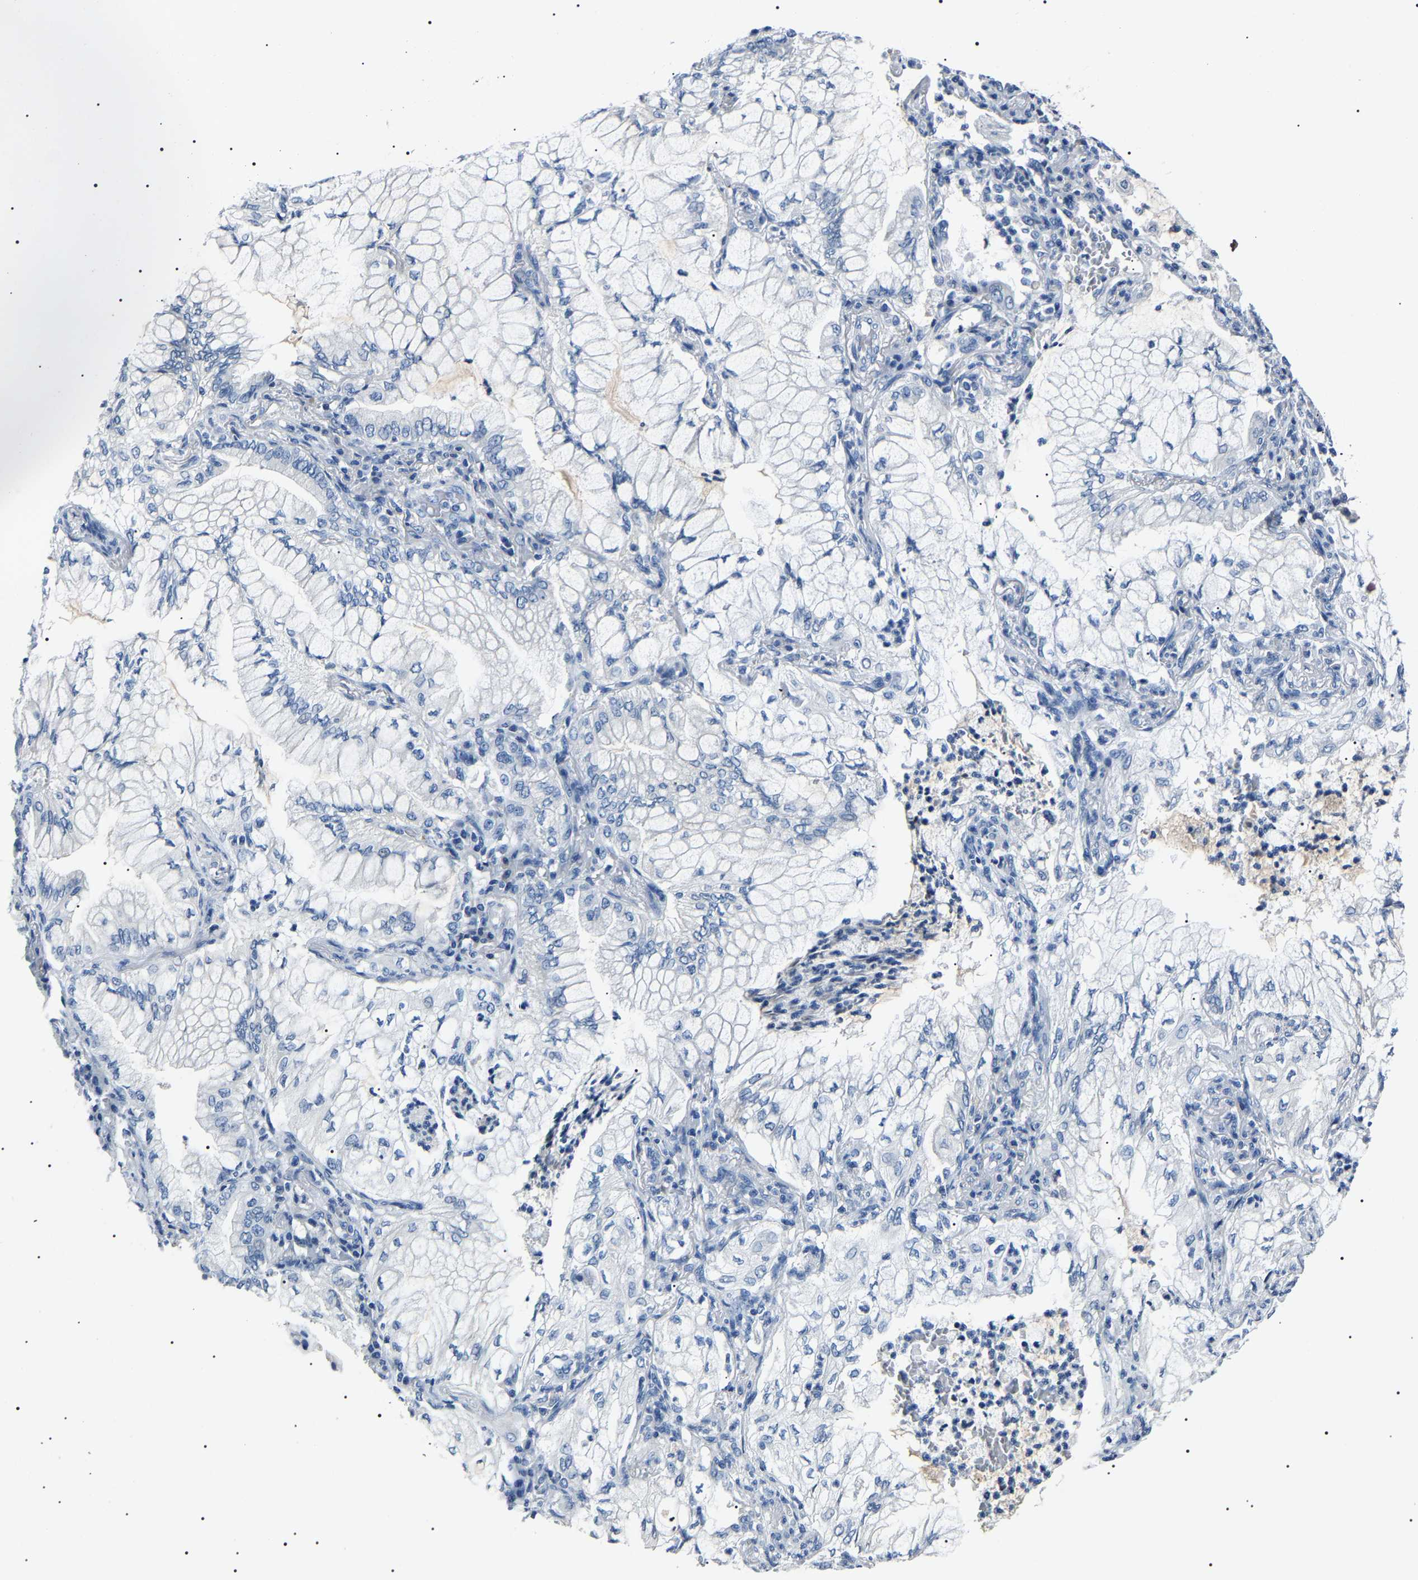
{"staining": {"intensity": "negative", "quantity": "none", "location": "none"}, "tissue": "lung cancer", "cell_type": "Tumor cells", "image_type": "cancer", "snomed": [{"axis": "morphology", "description": "Adenocarcinoma, NOS"}, {"axis": "topography", "description": "Lung"}], "caption": "Tumor cells show no significant protein staining in lung cancer (adenocarcinoma).", "gene": "KLK15", "patient": {"sex": "female", "age": 70}}